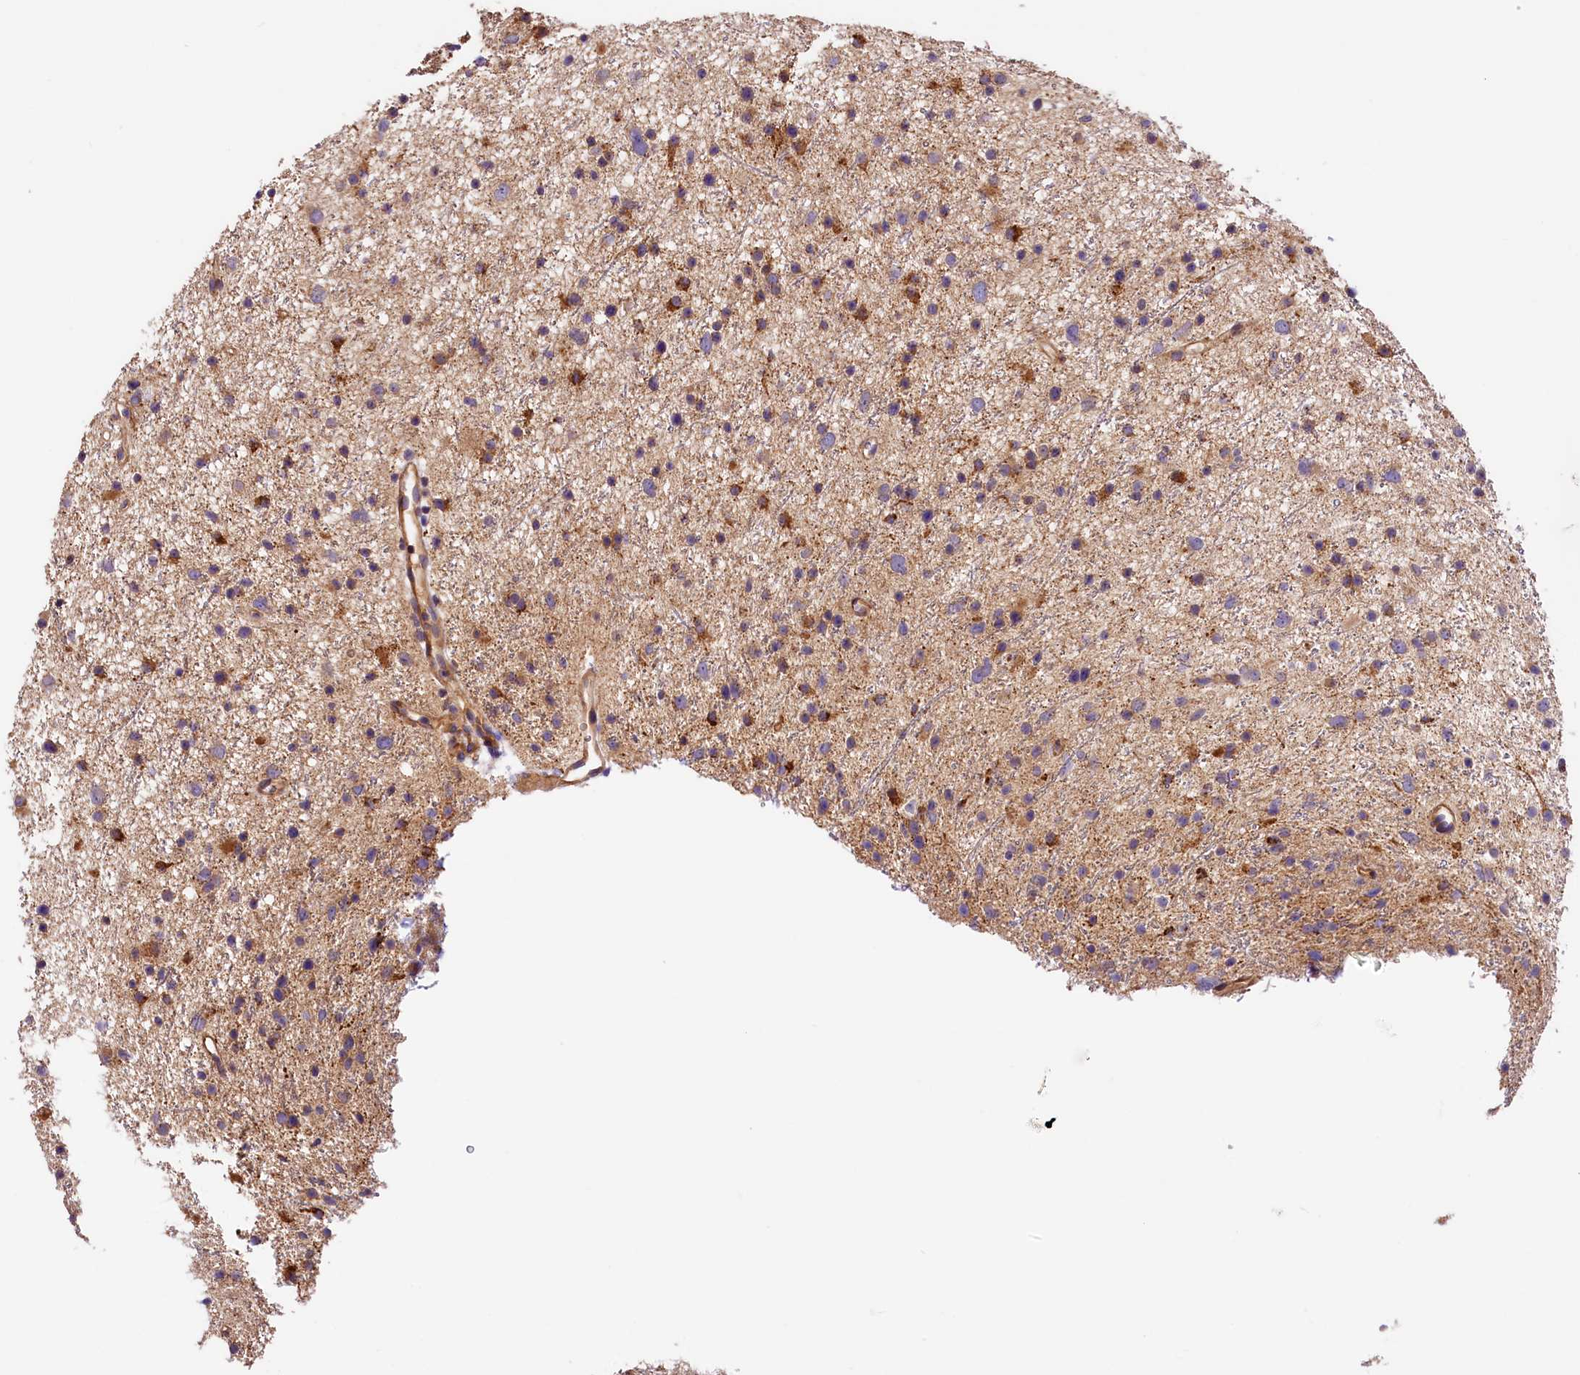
{"staining": {"intensity": "moderate", "quantity": "<25%", "location": "cytoplasmic/membranous"}, "tissue": "glioma", "cell_type": "Tumor cells", "image_type": "cancer", "snomed": [{"axis": "morphology", "description": "Glioma, malignant, Low grade"}, {"axis": "topography", "description": "Cerebral cortex"}], "caption": "Immunohistochemical staining of glioma displays low levels of moderate cytoplasmic/membranous positivity in about <25% of tumor cells.", "gene": "ARMC6", "patient": {"sex": "female", "age": 39}}